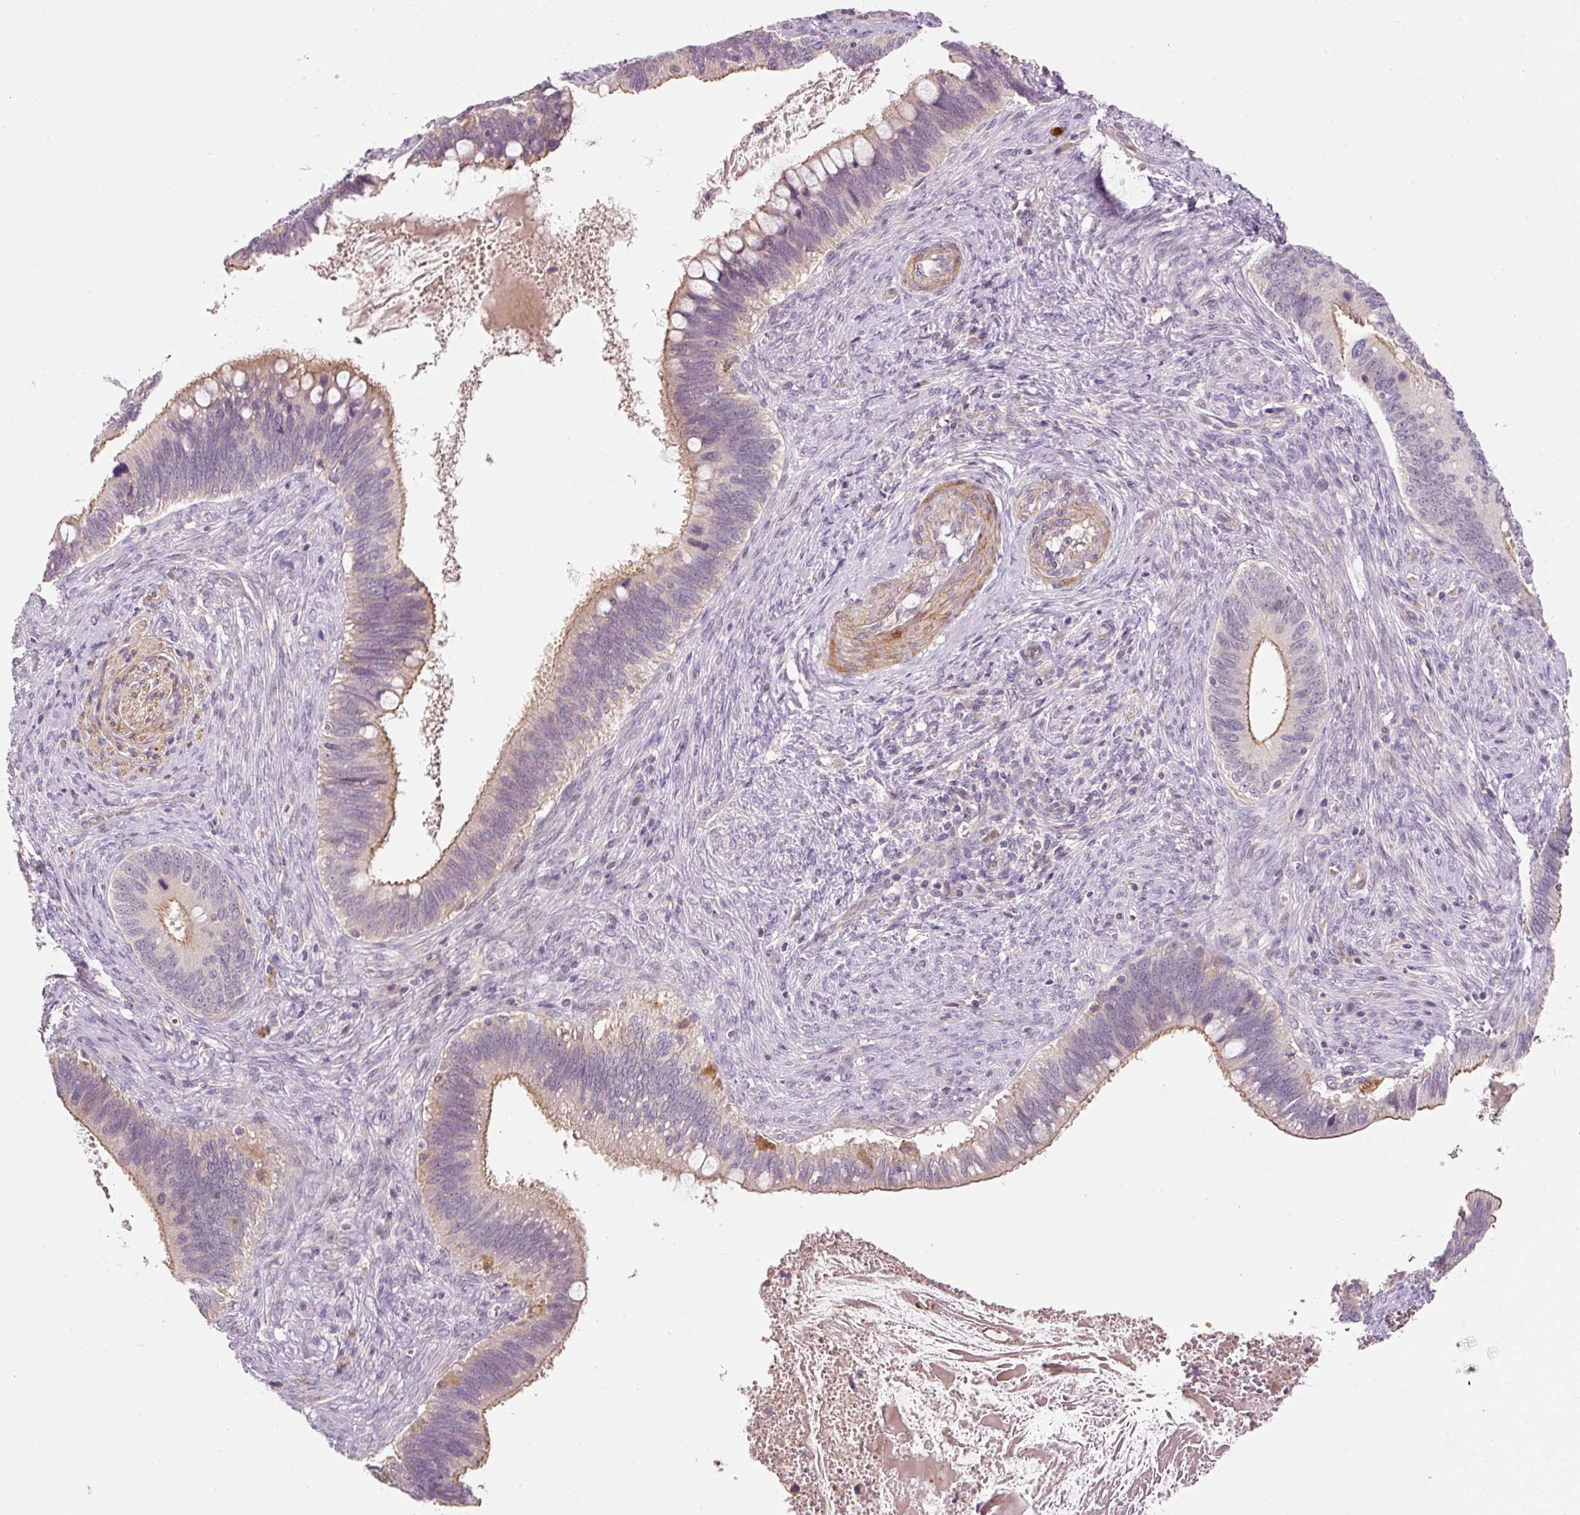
{"staining": {"intensity": "moderate", "quantity": "25%-75%", "location": "cytoplasmic/membranous"}, "tissue": "cervical cancer", "cell_type": "Tumor cells", "image_type": "cancer", "snomed": [{"axis": "morphology", "description": "Adenocarcinoma, NOS"}, {"axis": "topography", "description": "Cervix"}], "caption": "Cervical adenocarcinoma was stained to show a protein in brown. There is medium levels of moderate cytoplasmic/membranous positivity in approximately 25%-75% of tumor cells.", "gene": "TIRAP", "patient": {"sex": "female", "age": 42}}